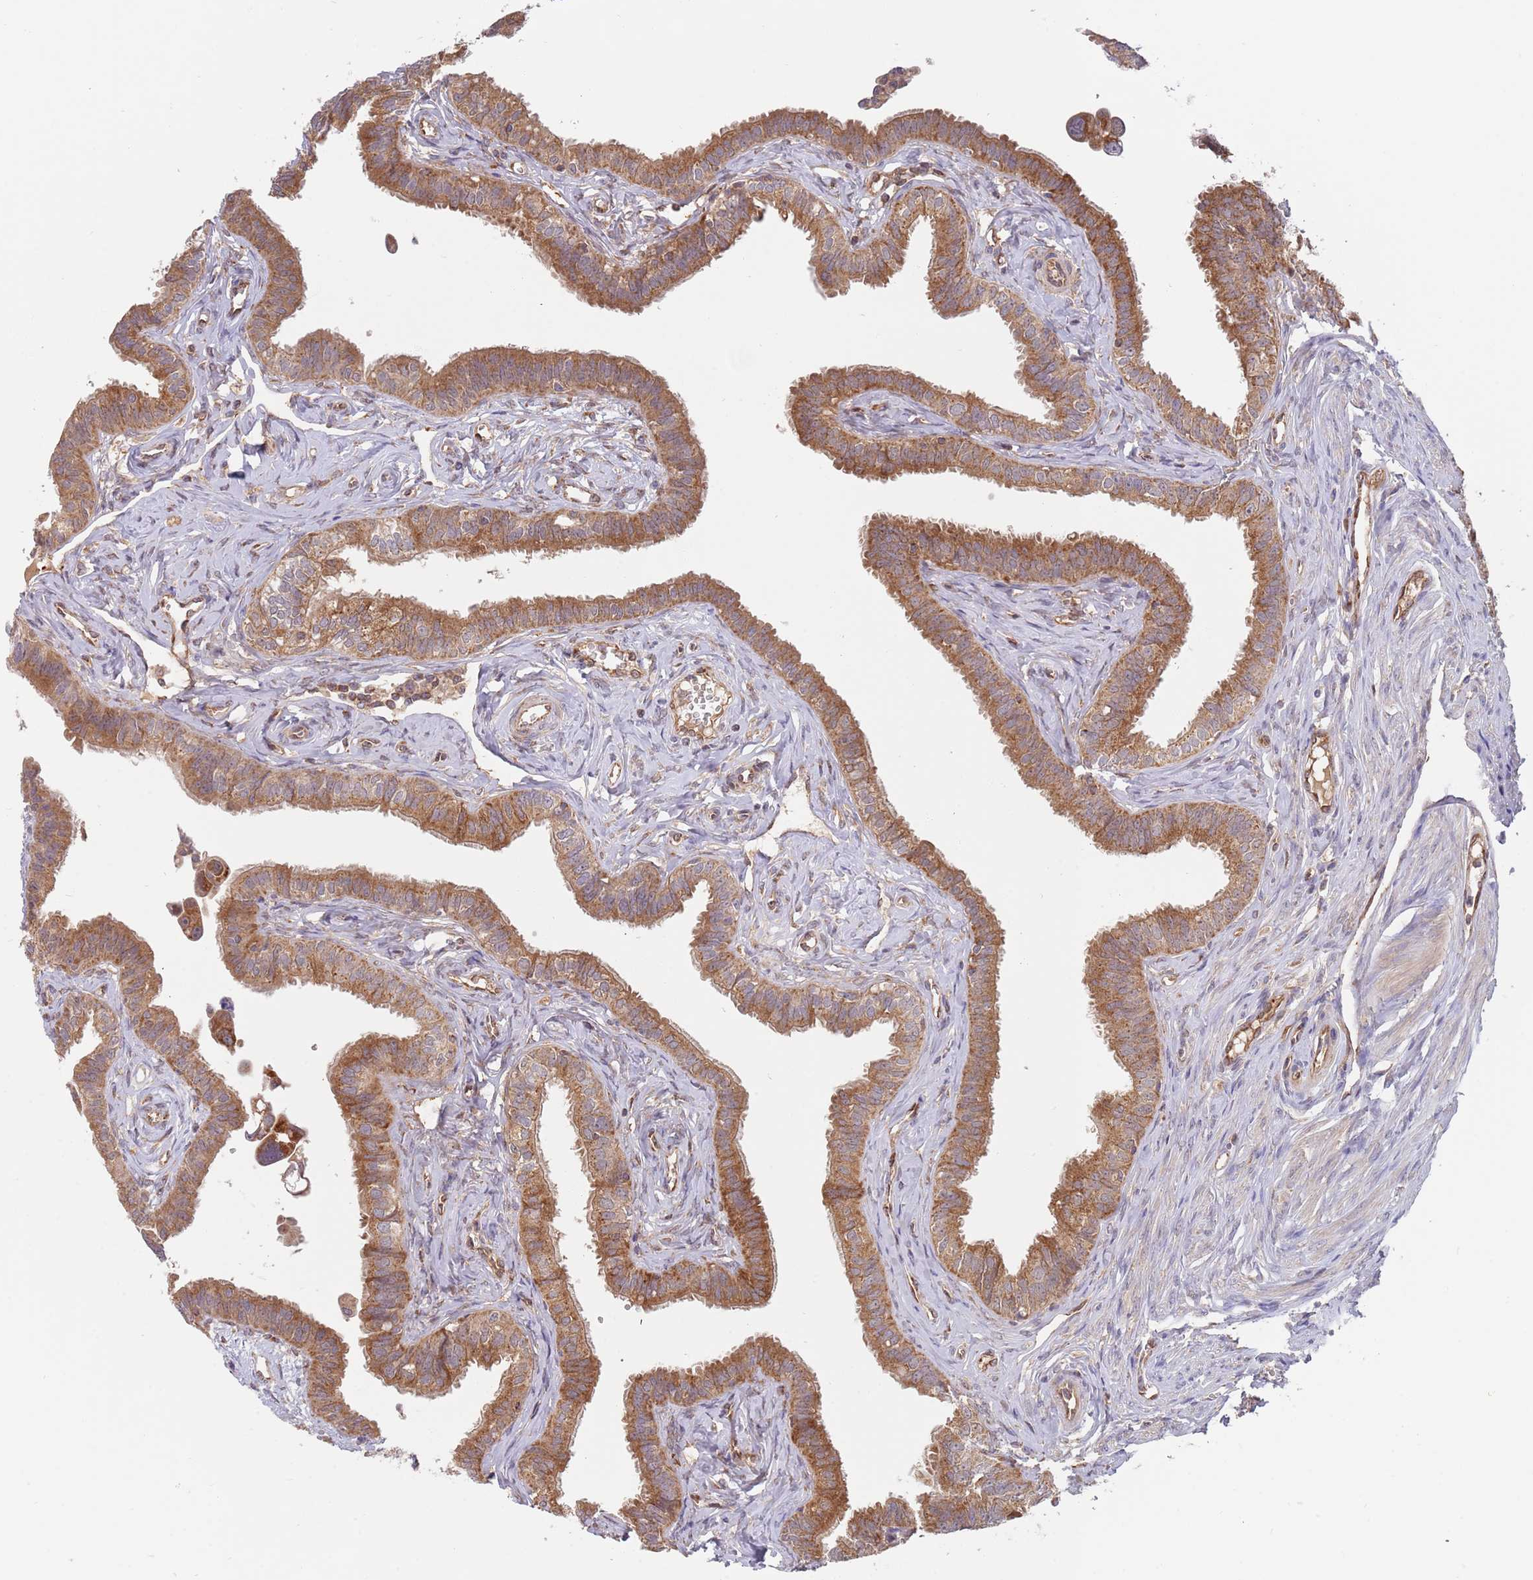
{"staining": {"intensity": "moderate", "quantity": ">75%", "location": "cytoplasmic/membranous"}, "tissue": "fallopian tube", "cell_type": "Glandular cells", "image_type": "normal", "snomed": [{"axis": "morphology", "description": "Normal tissue, NOS"}, {"axis": "morphology", "description": "Carcinoma, NOS"}, {"axis": "topography", "description": "Fallopian tube"}, {"axis": "topography", "description": "Ovary"}], "caption": "An immunohistochemistry photomicrograph of normal tissue is shown. Protein staining in brown labels moderate cytoplasmic/membranous positivity in fallopian tube within glandular cells. The protein of interest is shown in brown color, while the nuclei are stained blue.", "gene": "GUK1", "patient": {"sex": "female", "age": 59}}